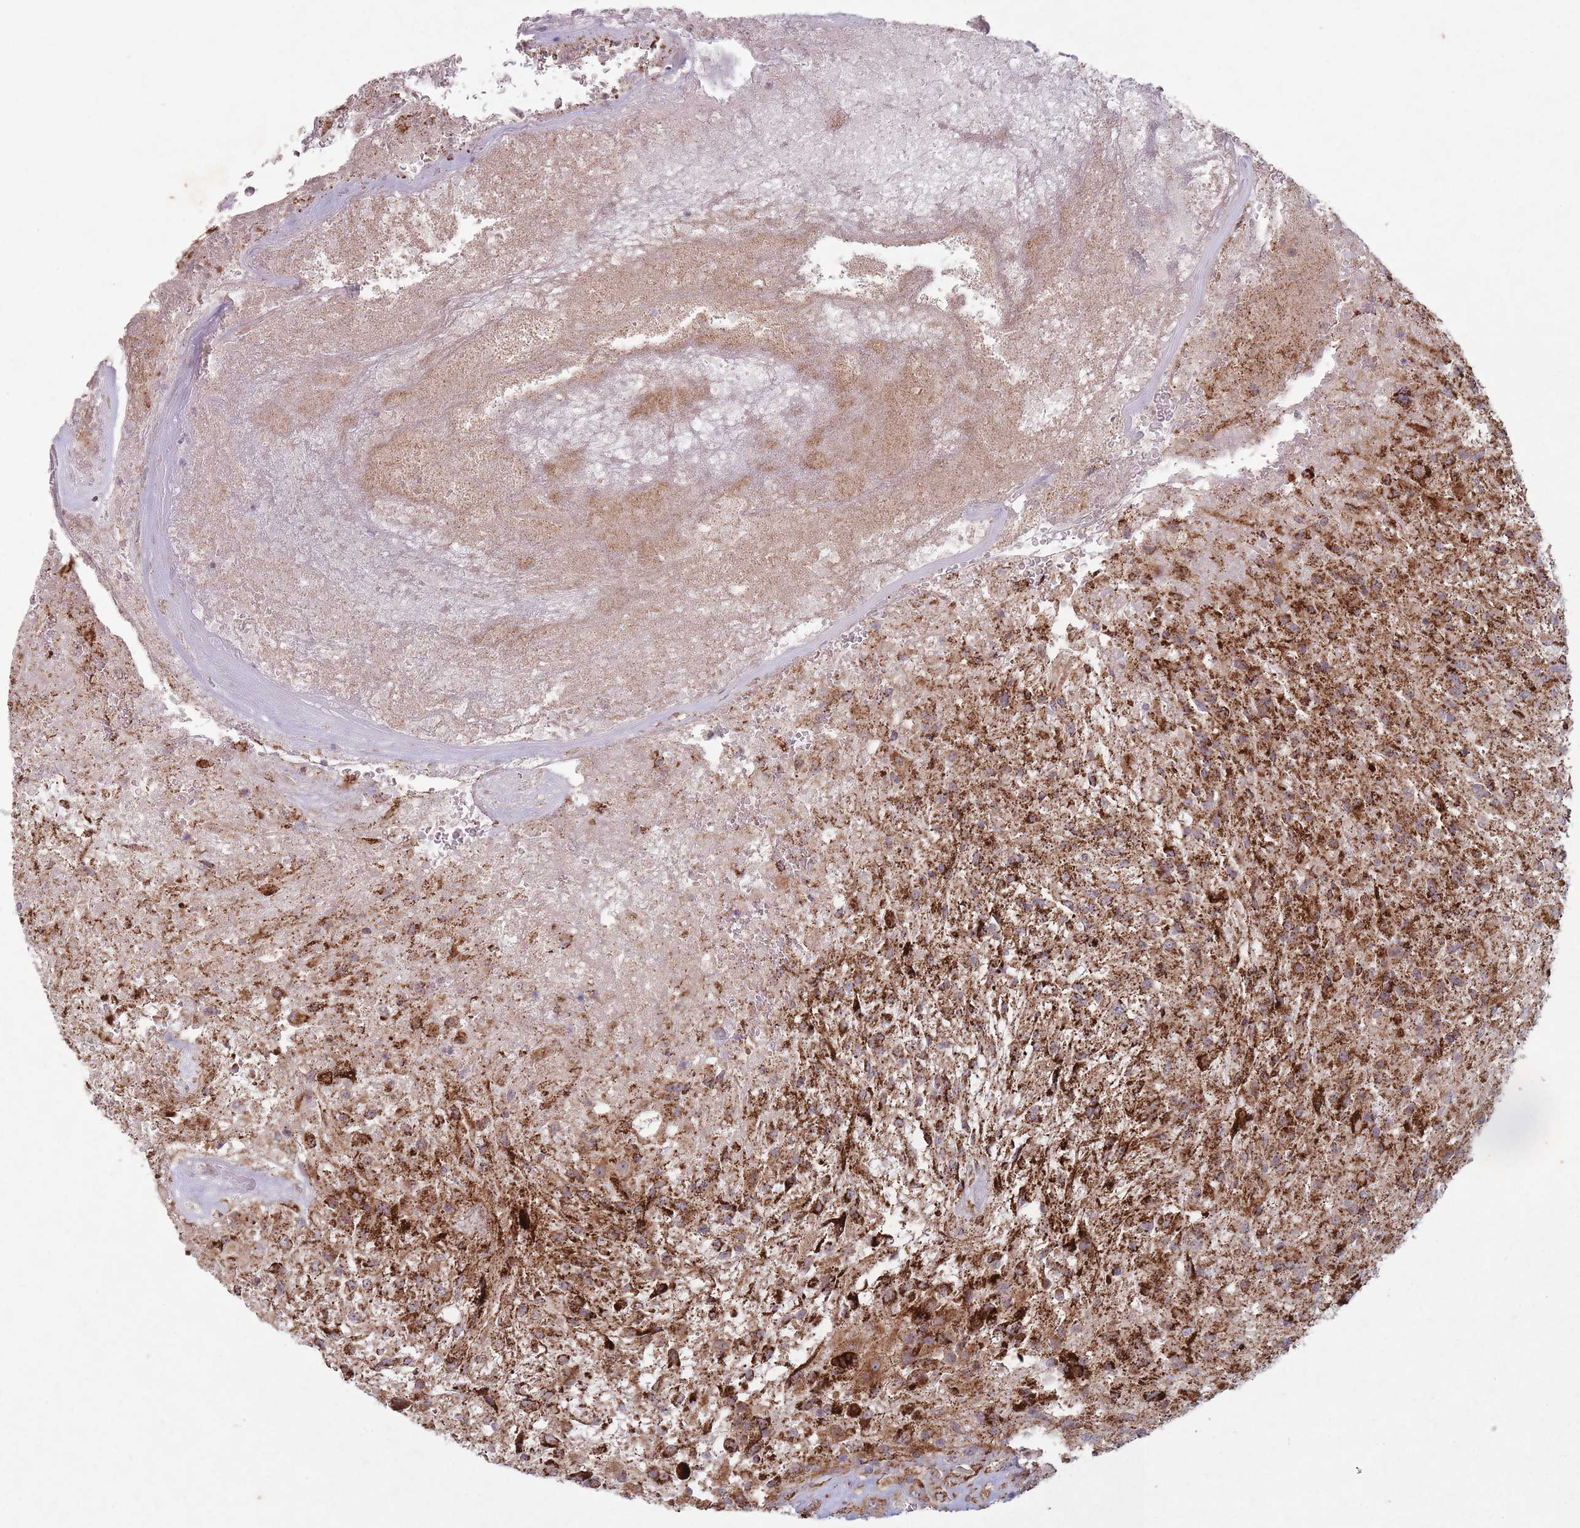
{"staining": {"intensity": "strong", "quantity": "25%-75%", "location": "cytoplasmic/membranous"}, "tissue": "glioma", "cell_type": "Tumor cells", "image_type": "cancer", "snomed": [{"axis": "morphology", "description": "Glioma, malignant, High grade"}, {"axis": "topography", "description": "Brain"}], "caption": "High-magnification brightfield microscopy of malignant glioma (high-grade) stained with DAB (brown) and counterstained with hematoxylin (blue). tumor cells exhibit strong cytoplasmic/membranous positivity is present in approximately25%-75% of cells. Using DAB (3,3'-diaminobenzidine) (brown) and hematoxylin (blue) stains, captured at high magnification using brightfield microscopy.", "gene": "OR10Q1", "patient": {"sex": "male", "age": 56}}